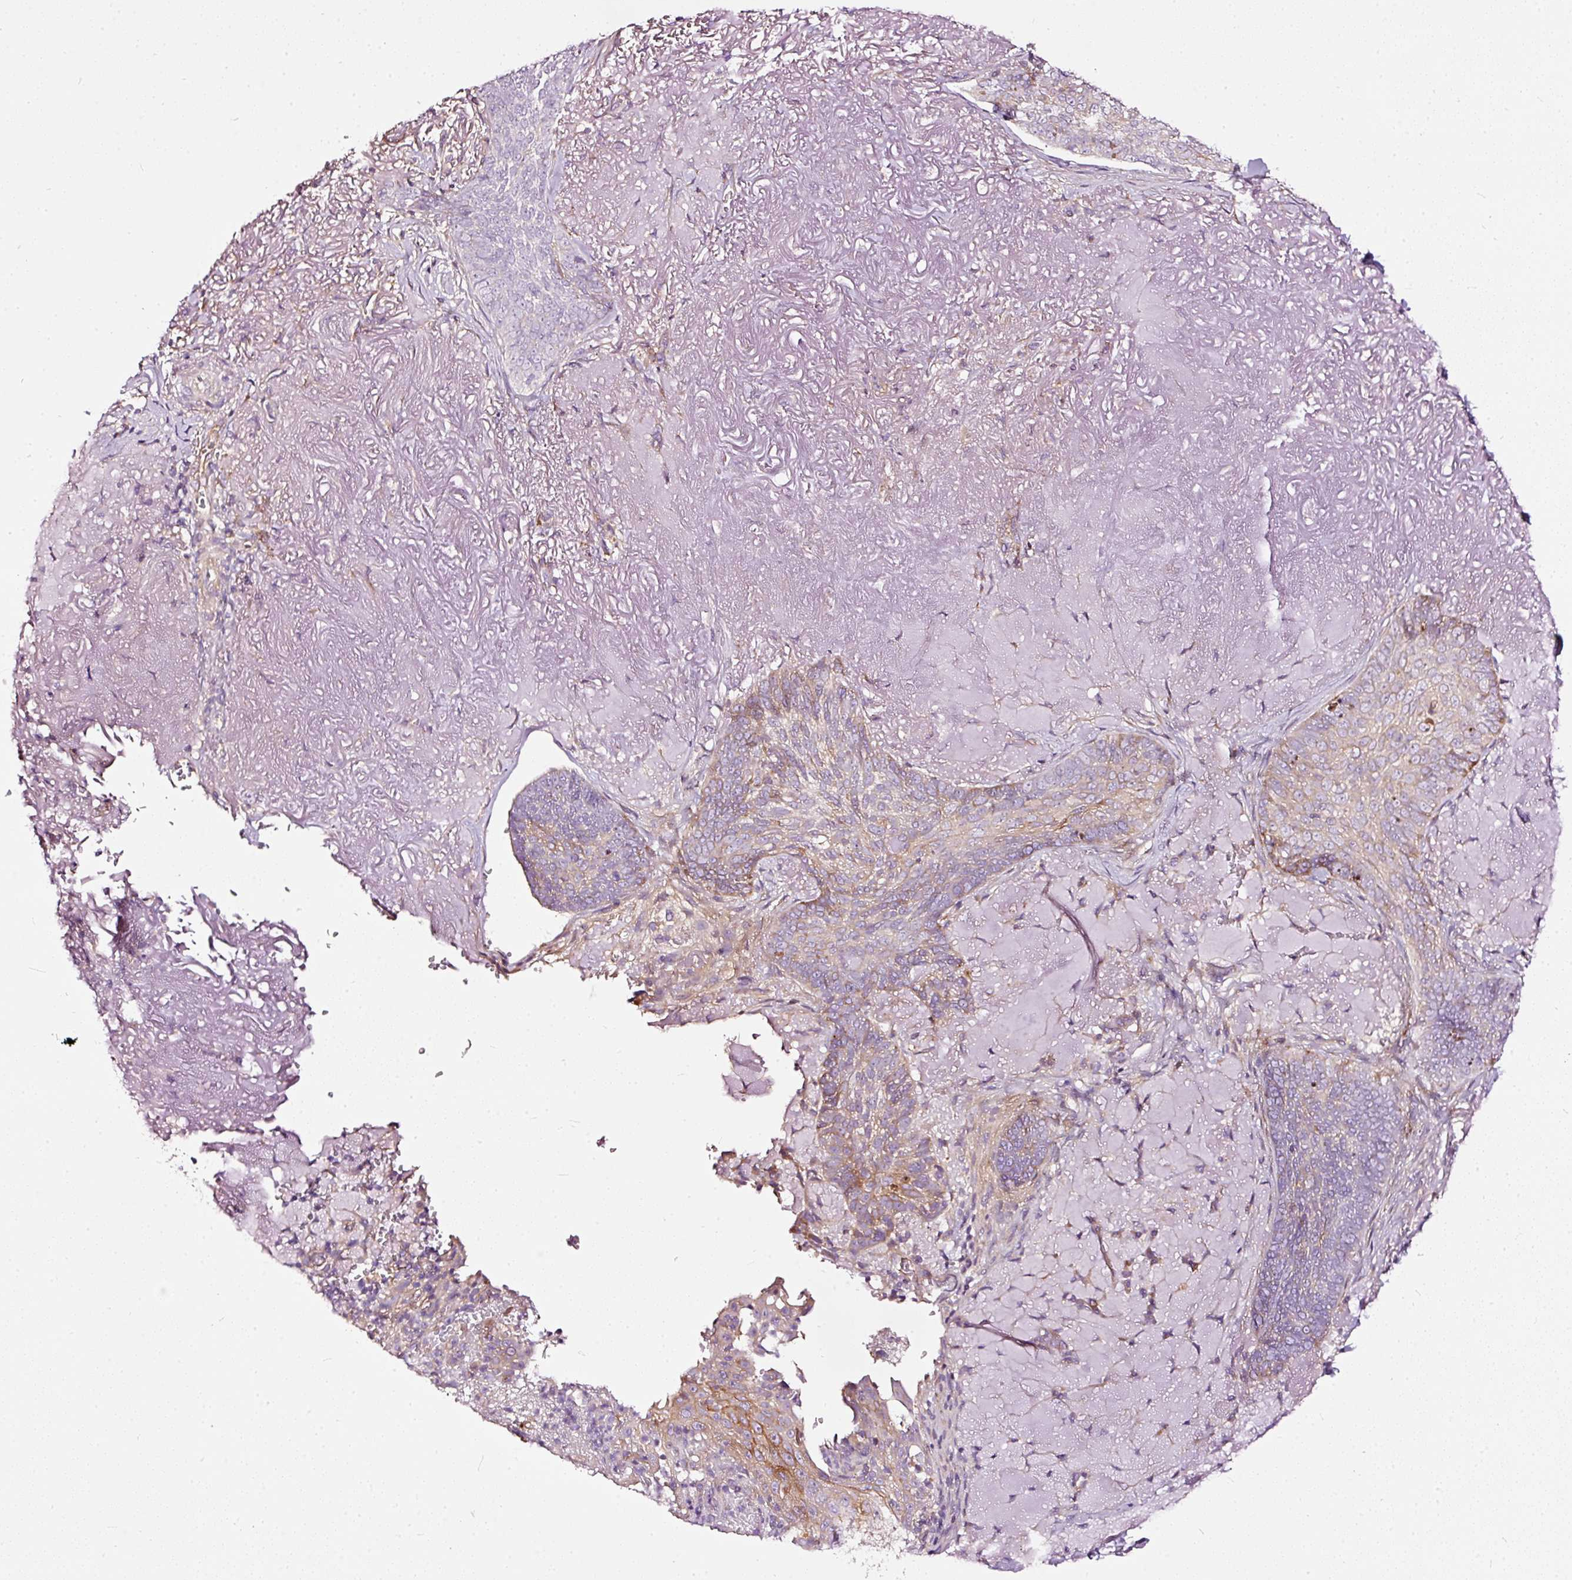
{"staining": {"intensity": "moderate", "quantity": "<25%", "location": "cytoplasmic/membranous"}, "tissue": "skin cancer", "cell_type": "Tumor cells", "image_type": "cancer", "snomed": [{"axis": "morphology", "description": "Basal cell carcinoma"}, {"axis": "topography", "description": "Skin"}, {"axis": "topography", "description": "Skin of face"}], "caption": "This is a histology image of immunohistochemistry (IHC) staining of basal cell carcinoma (skin), which shows moderate positivity in the cytoplasmic/membranous of tumor cells.", "gene": "PAQR9", "patient": {"sex": "female", "age": 95}}